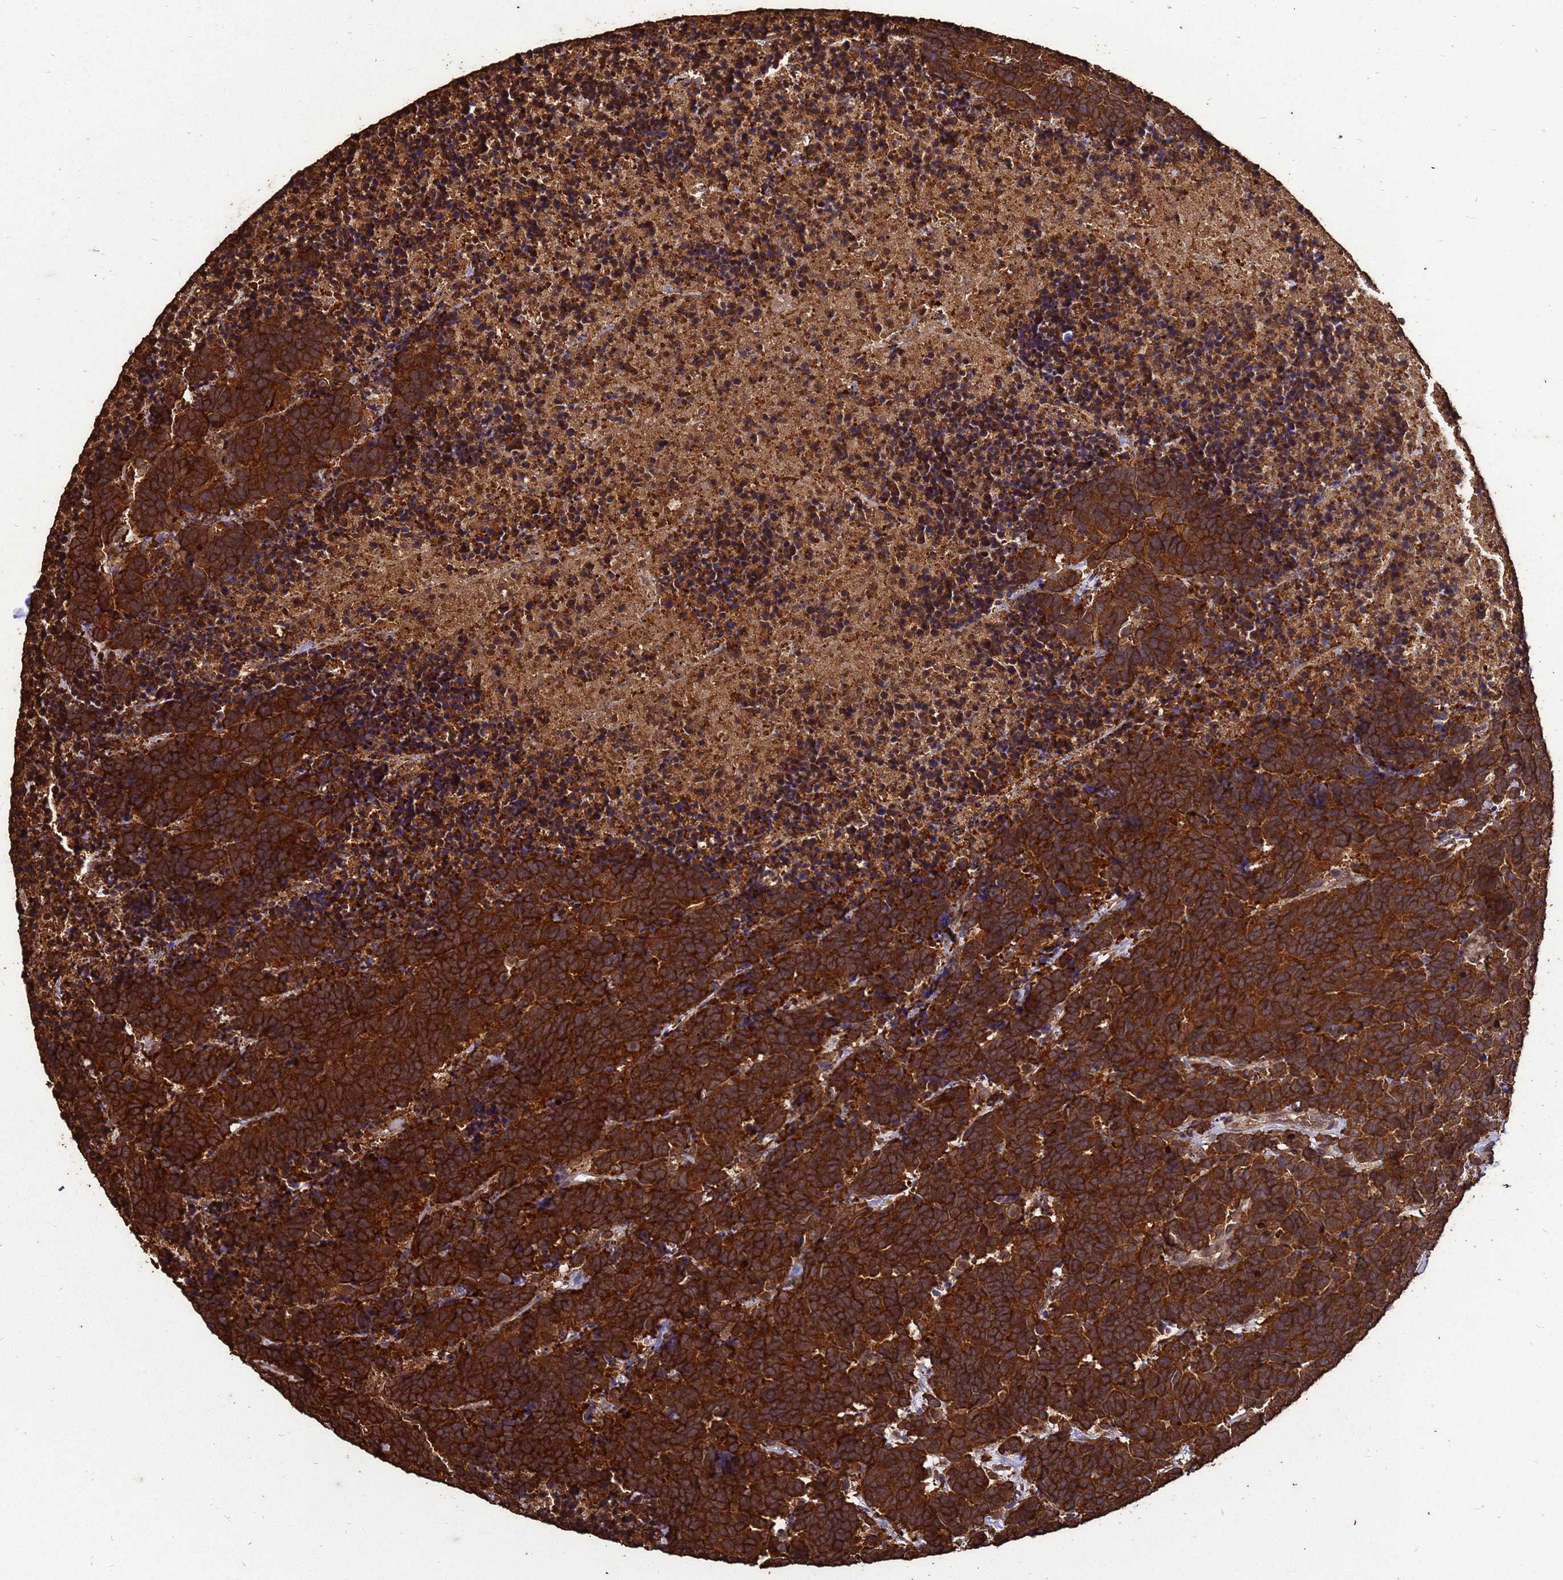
{"staining": {"intensity": "strong", "quantity": ">75%", "location": "cytoplasmic/membranous"}, "tissue": "carcinoid", "cell_type": "Tumor cells", "image_type": "cancer", "snomed": [{"axis": "morphology", "description": "Carcinoma, NOS"}, {"axis": "morphology", "description": "Carcinoid, malignant, NOS"}, {"axis": "topography", "description": "Urinary bladder"}], "caption": "Immunohistochemistry staining of carcinoid (malignant), which displays high levels of strong cytoplasmic/membranous positivity in approximately >75% of tumor cells indicating strong cytoplasmic/membranous protein positivity. The staining was performed using DAB (3,3'-diaminobenzidine) (brown) for protein detection and nuclei were counterstained in hematoxylin (blue).", "gene": "ZNF618", "patient": {"sex": "male", "age": 57}}